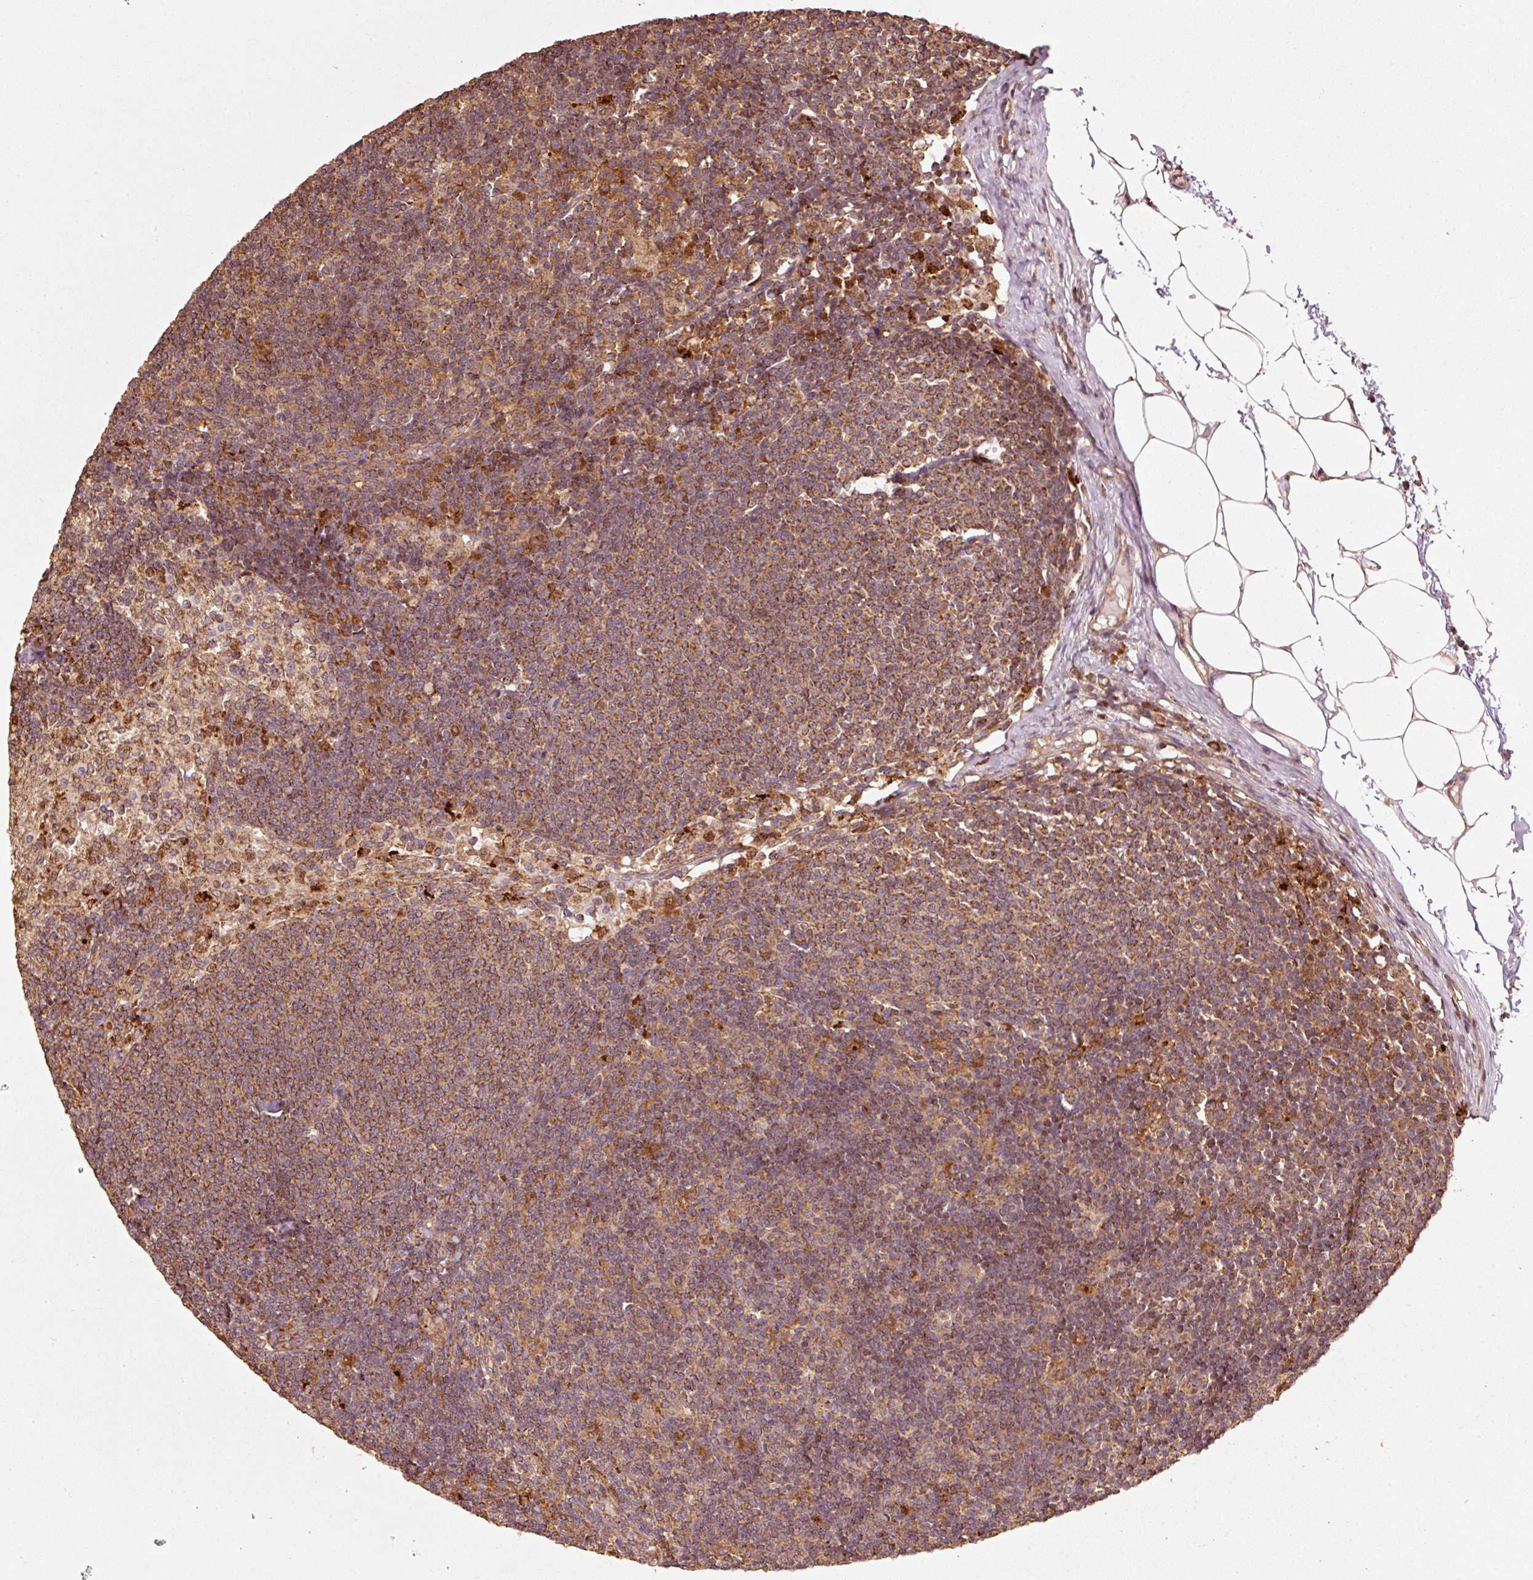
{"staining": {"intensity": "strong", "quantity": ">75%", "location": "cytoplasmic/membranous"}, "tissue": "lymph node", "cell_type": "Germinal center cells", "image_type": "normal", "snomed": [{"axis": "morphology", "description": "Normal tissue, NOS"}, {"axis": "topography", "description": "Lymph node"}], "caption": "This micrograph displays IHC staining of unremarkable human lymph node, with high strong cytoplasmic/membranous expression in approximately >75% of germinal center cells.", "gene": "MRPL16", "patient": {"sex": "male", "age": 49}}